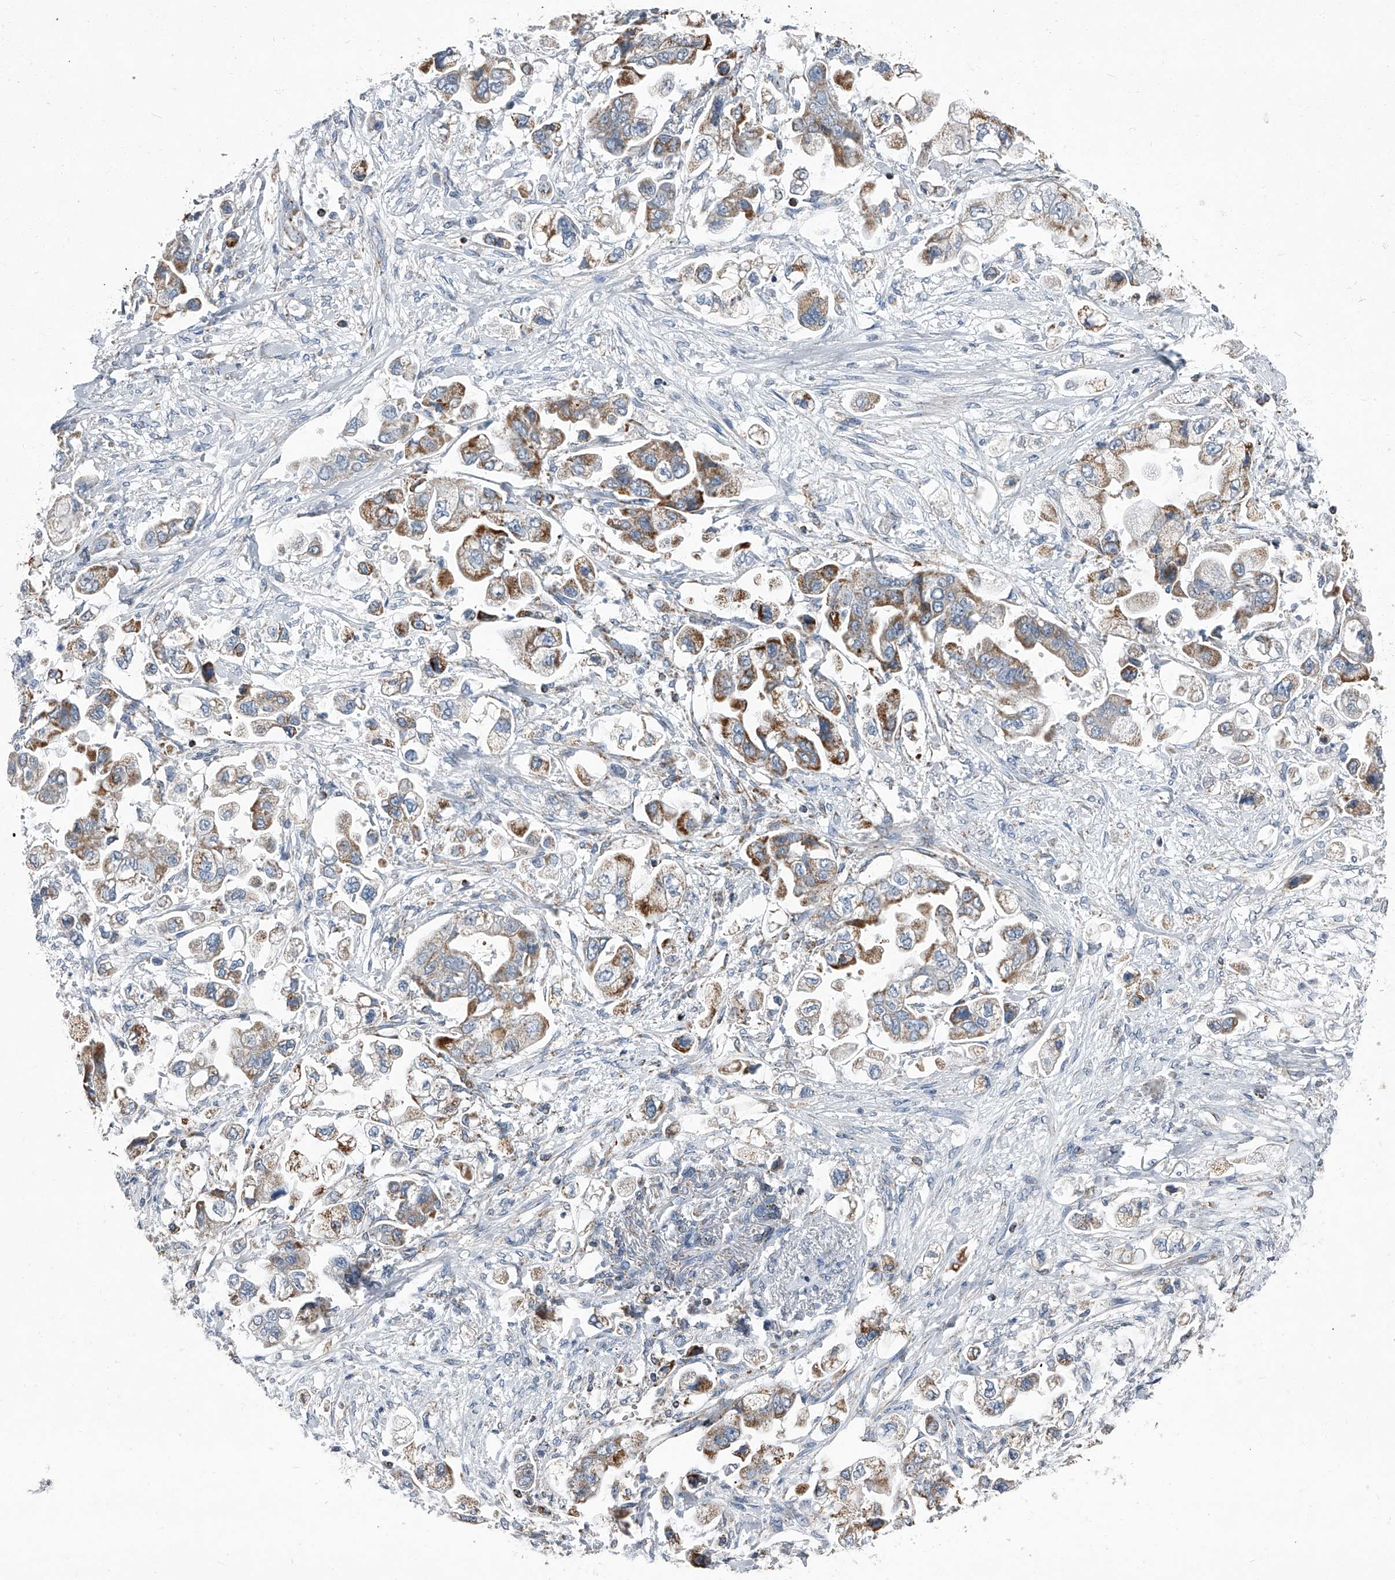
{"staining": {"intensity": "moderate", "quantity": ">75%", "location": "cytoplasmic/membranous"}, "tissue": "stomach cancer", "cell_type": "Tumor cells", "image_type": "cancer", "snomed": [{"axis": "morphology", "description": "Adenocarcinoma, NOS"}, {"axis": "topography", "description": "Stomach"}], "caption": "Immunohistochemical staining of adenocarcinoma (stomach) demonstrates moderate cytoplasmic/membranous protein positivity in about >75% of tumor cells.", "gene": "CHRNA7", "patient": {"sex": "male", "age": 62}}